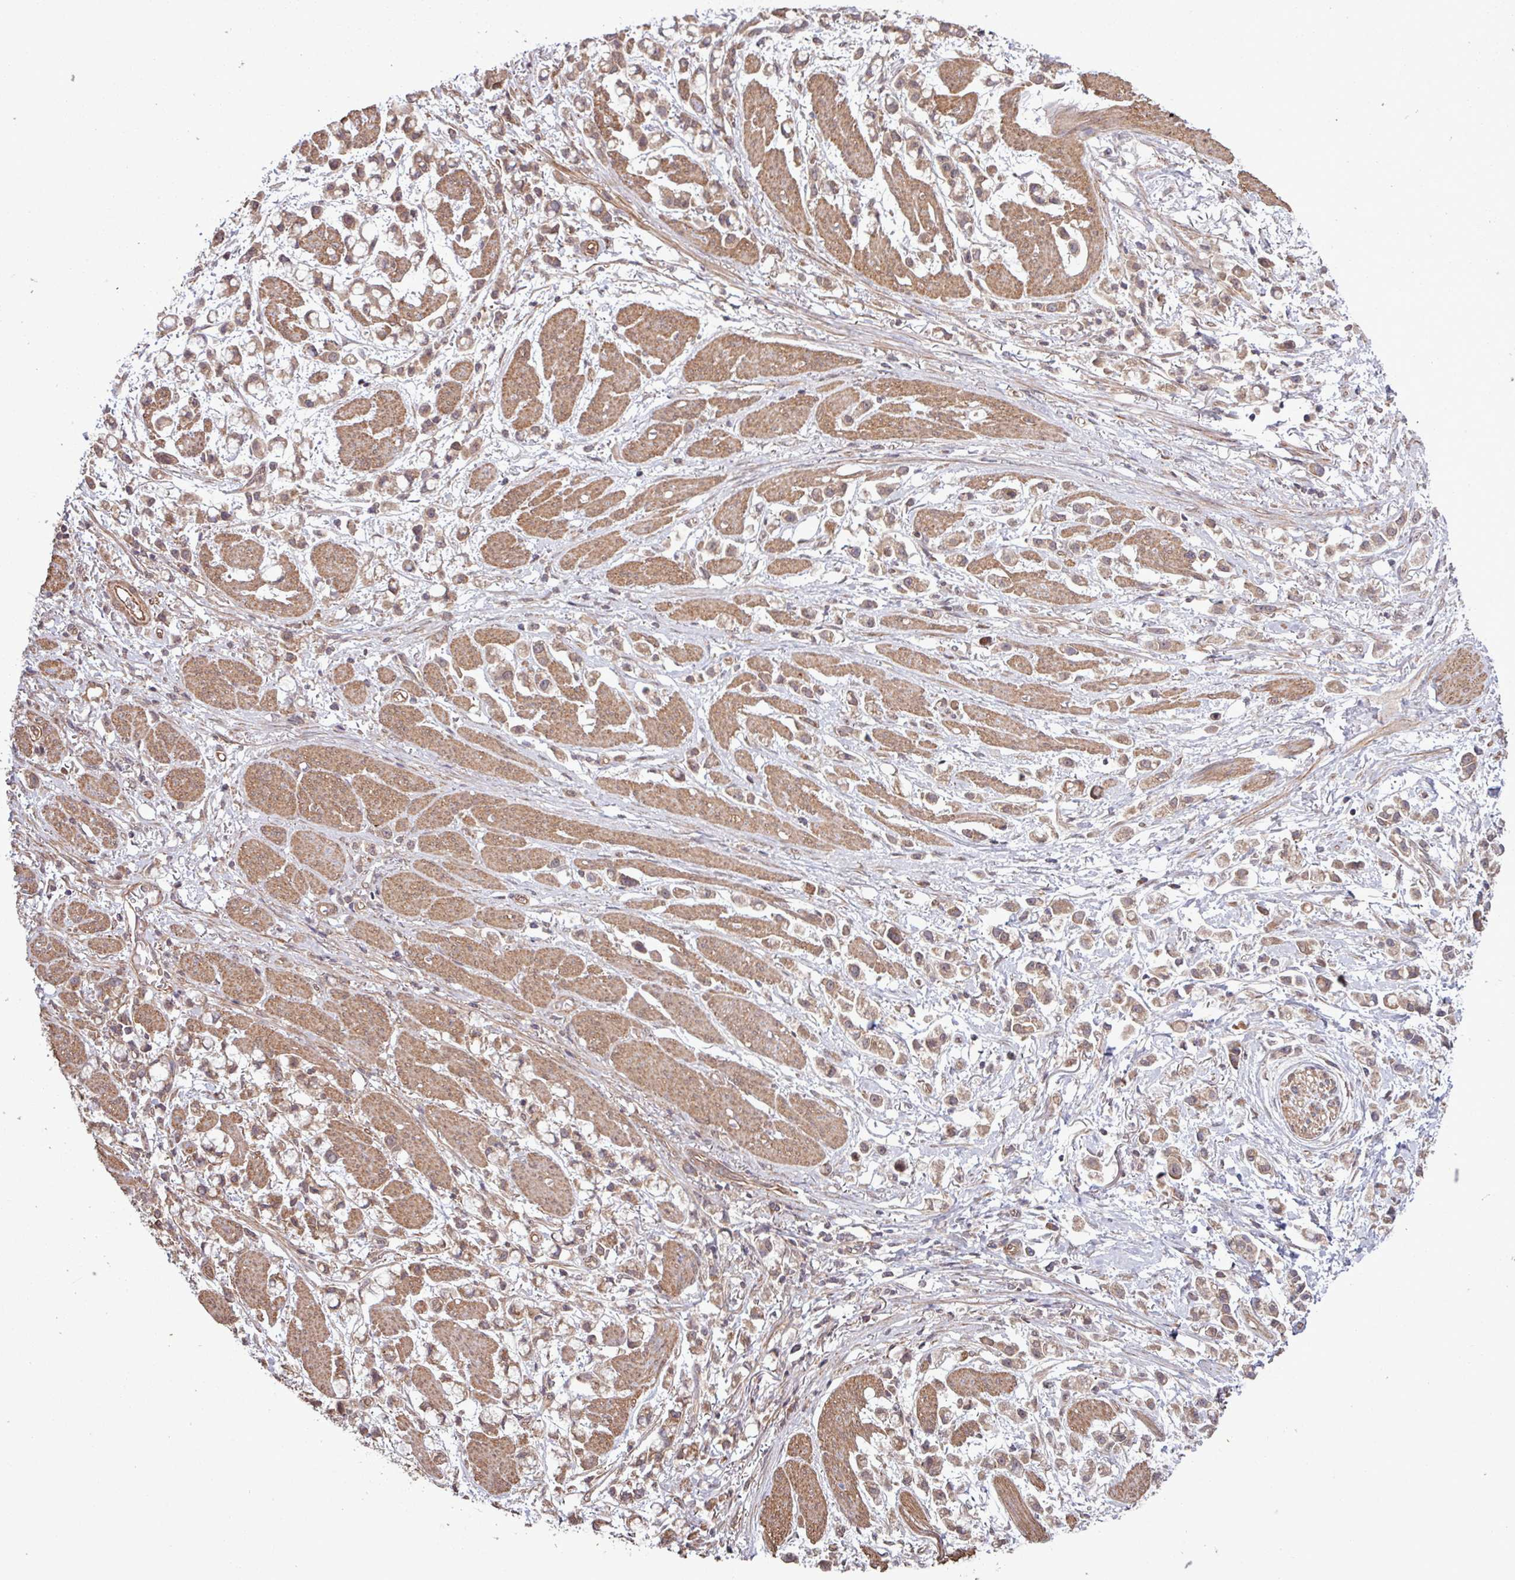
{"staining": {"intensity": "moderate", "quantity": ">75%", "location": "cytoplasmic/membranous"}, "tissue": "stomach cancer", "cell_type": "Tumor cells", "image_type": "cancer", "snomed": [{"axis": "morphology", "description": "Adenocarcinoma, NOS"}, {"axis": "topography", "description": "Stomach"}], "caption": "Stomach cancer (adenocarcinoma) was stained to show a protein in brown. There is medium levels of moderate cytoplasmic/membranous expression in approximately >75% of tumor cells. The staining is performed using DAB brown chromogen to label protein expression. The nuclei are counter-stained blue using hematoxylin.", "gene": "TRABD2A", "patient": {"sex": "female", "age": 81}}